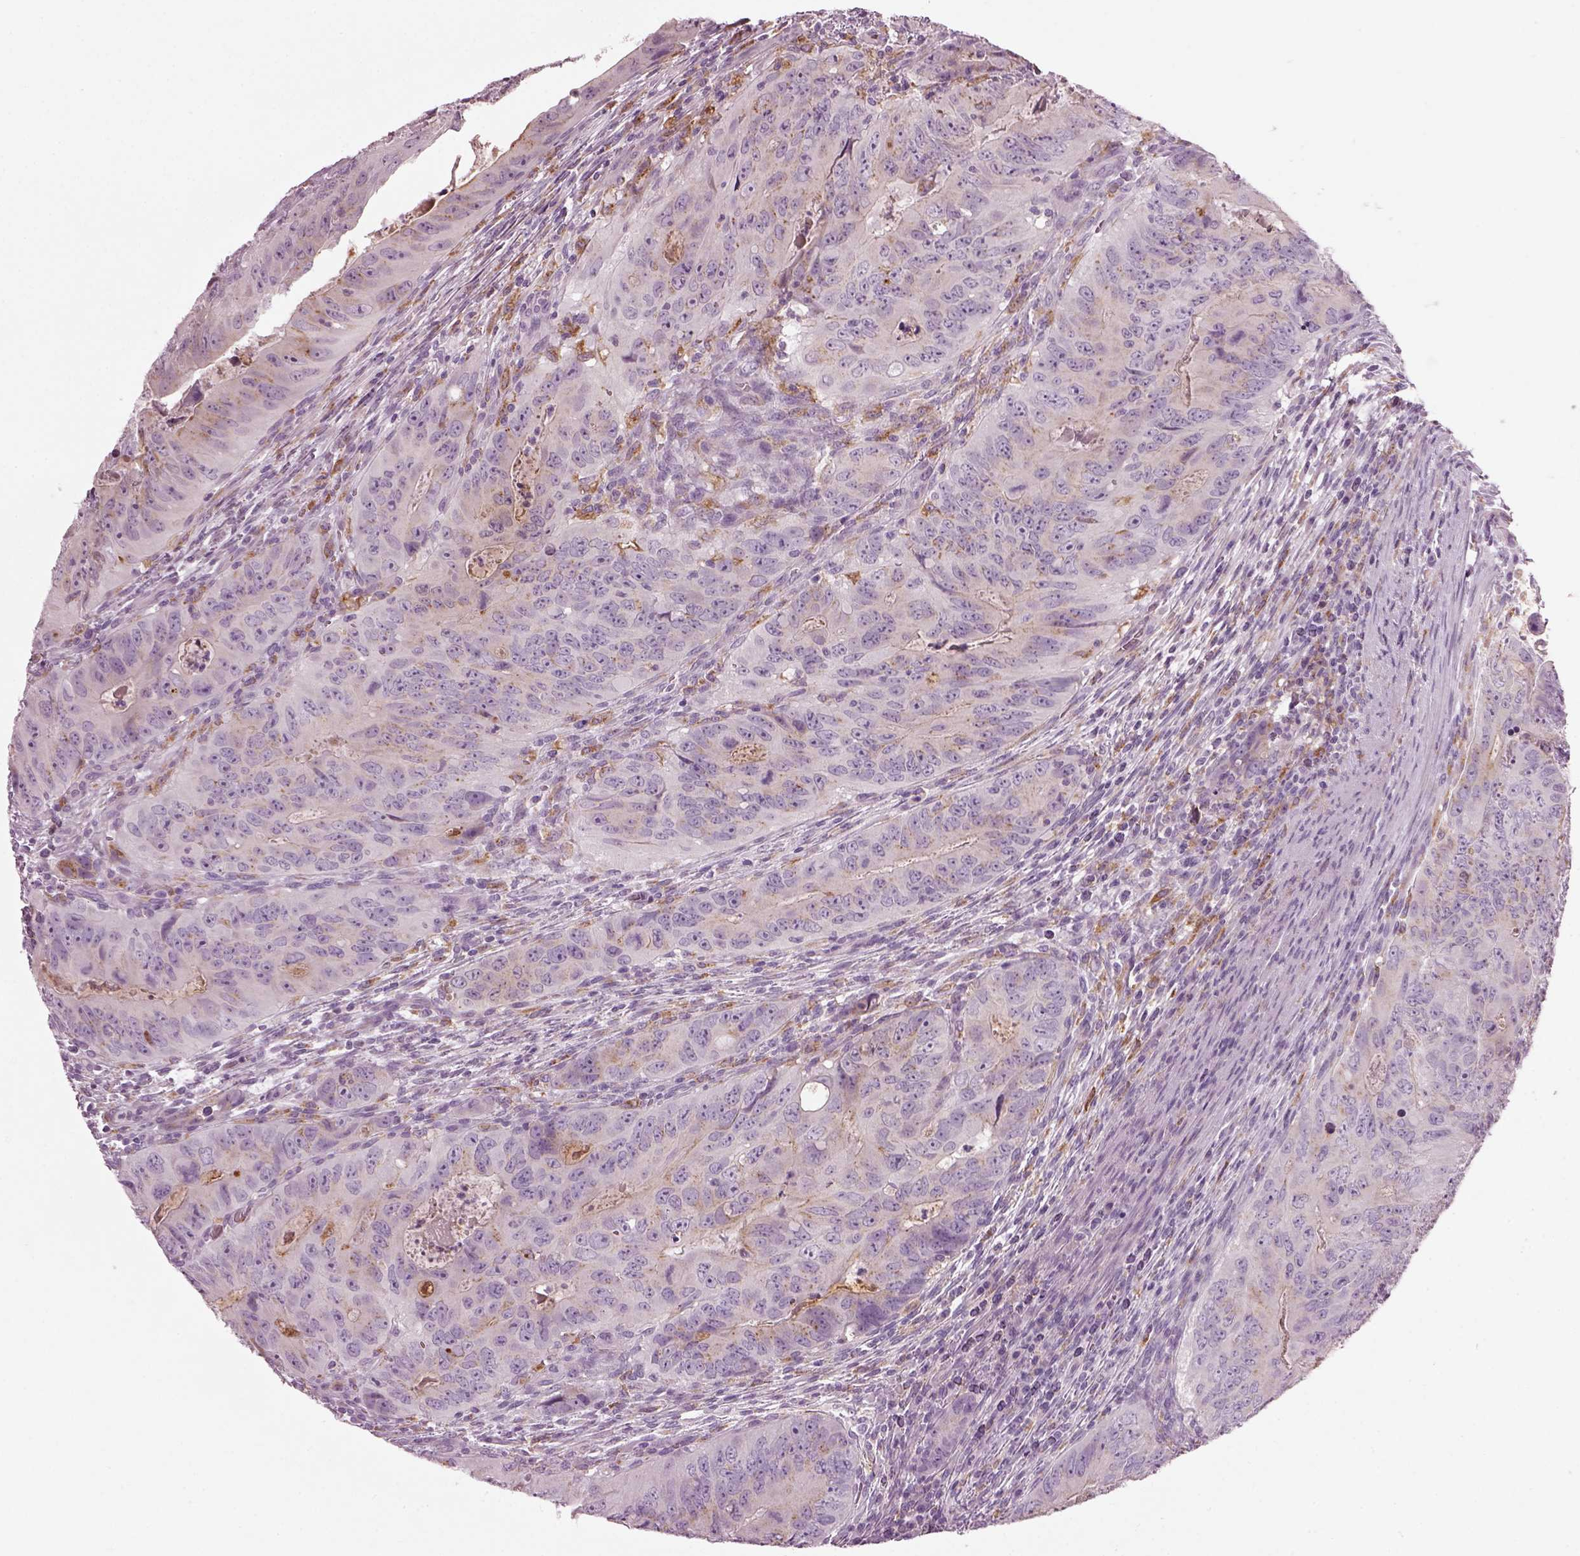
{"staining": {"intensity": "moderate", "quantity": "<25%", "location": "cytoplasmic/membranous"}, "tissue": "colorectal cancer", "cell_type": "Tumor cells", "image_type": "cancer", "snomed": [{"axis": "morphology", "description": "Adenocarcinoma, NOS"}, {"axis": "topography", "description": "Colon"}], "caption": "An image showing moderate cytoplasmic/membranous positivity in approximately <25% of tumor cells in adenocarcinoma (colorectal), as visualized by brown immunohistochemical staining.", "gene": "TMEM231", "patient": {"sex": "male", "age": 79}}